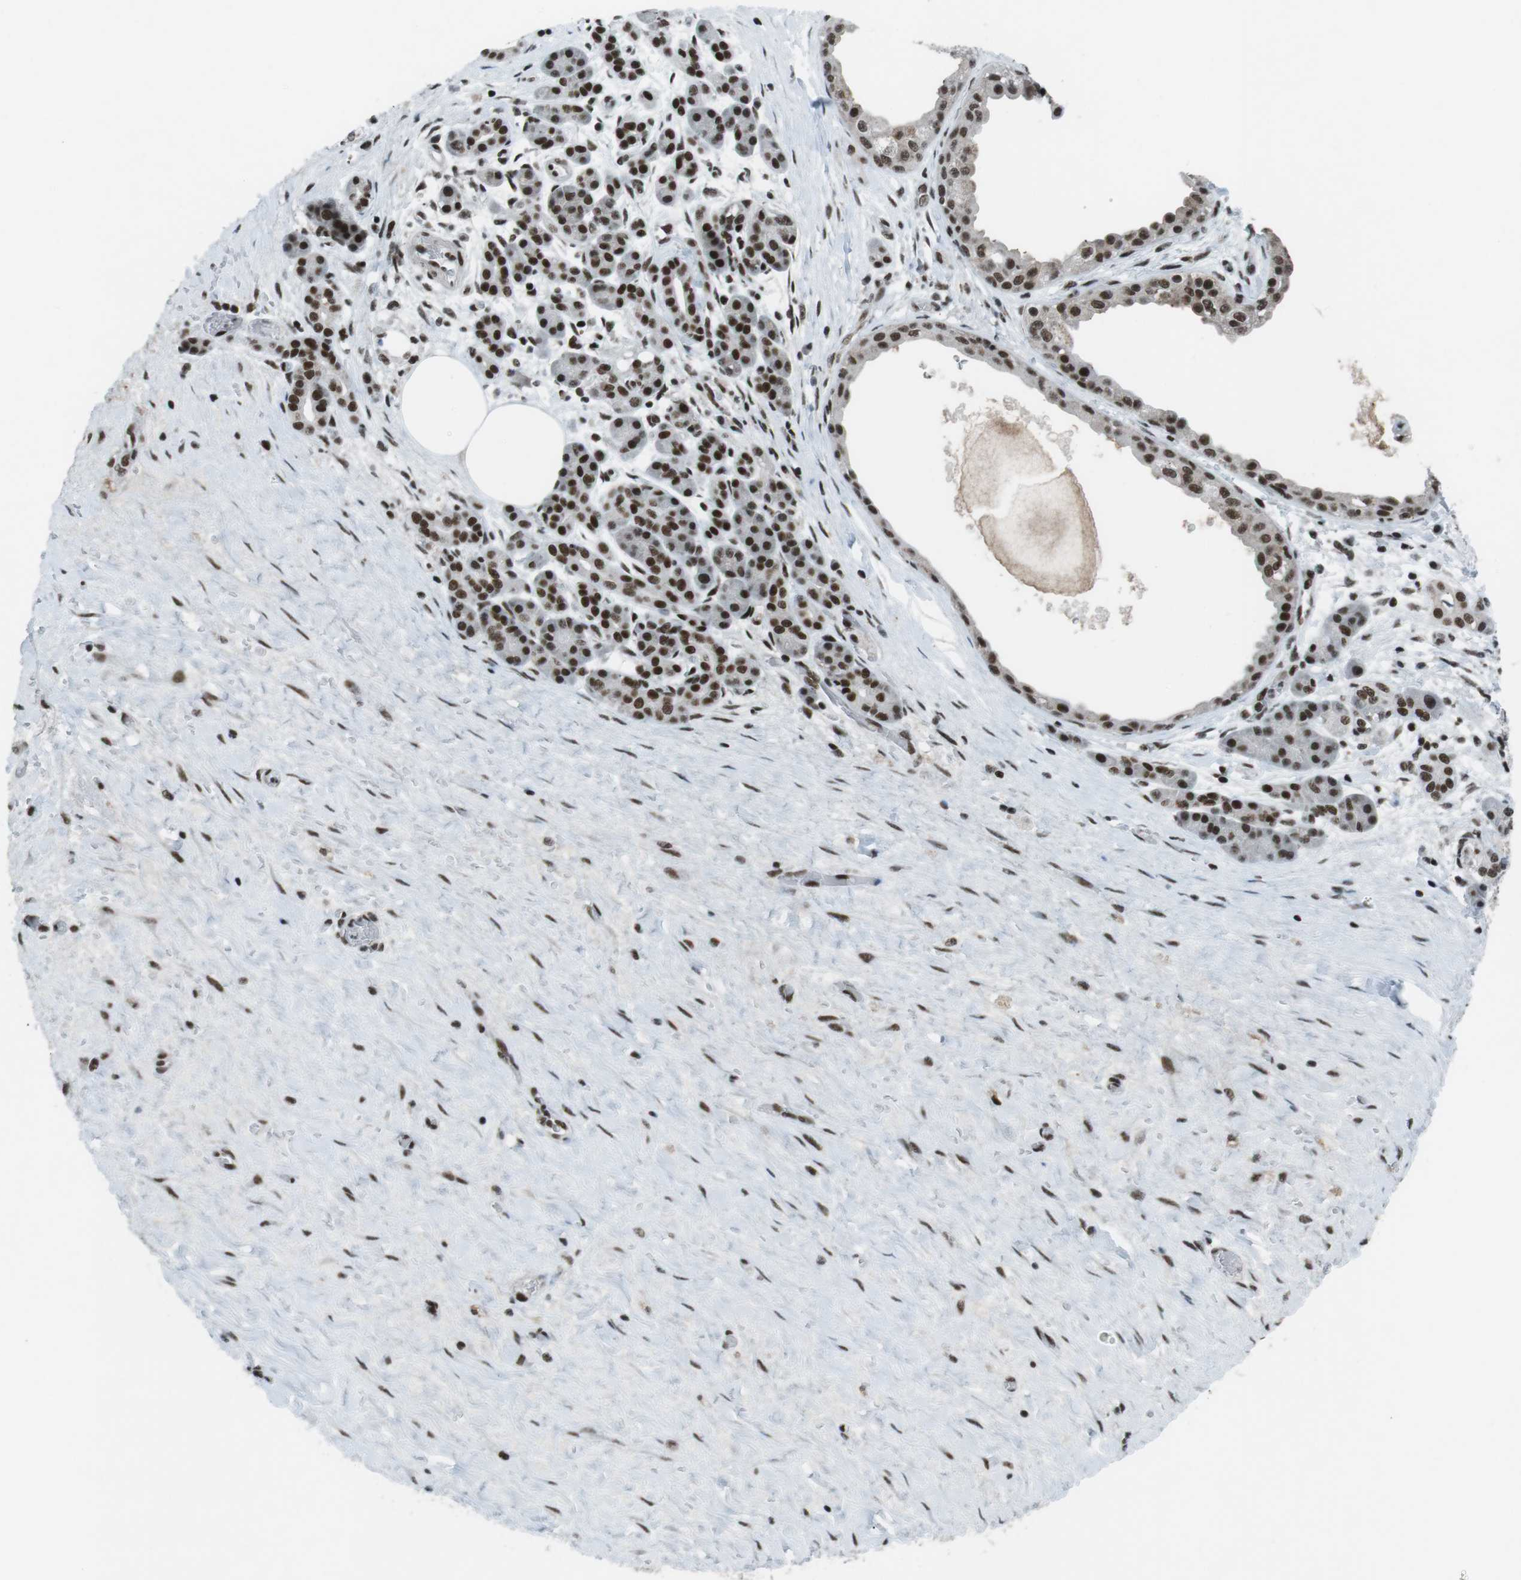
{"staining": {"intensity": "strong", "quantity": ">75%", "location": "nuclear"}, "tissue": "pancreatic cancer", "cell_type": "Tumor cells", "image_type": "cancer", "snomed": [{"axis": "morphology", "description": "Adenocarcinoma, NOS"}, {"axis": "topography", "description": "Pancreas"}], "caption": "IHC (DAB) staining of human pancreatic adenocarcinoma demonstrates strong nuclear protein positivity in about >75% of tumor cells.", "gene": "TAF1", "patient": {"sex": "female", "age": 70}}